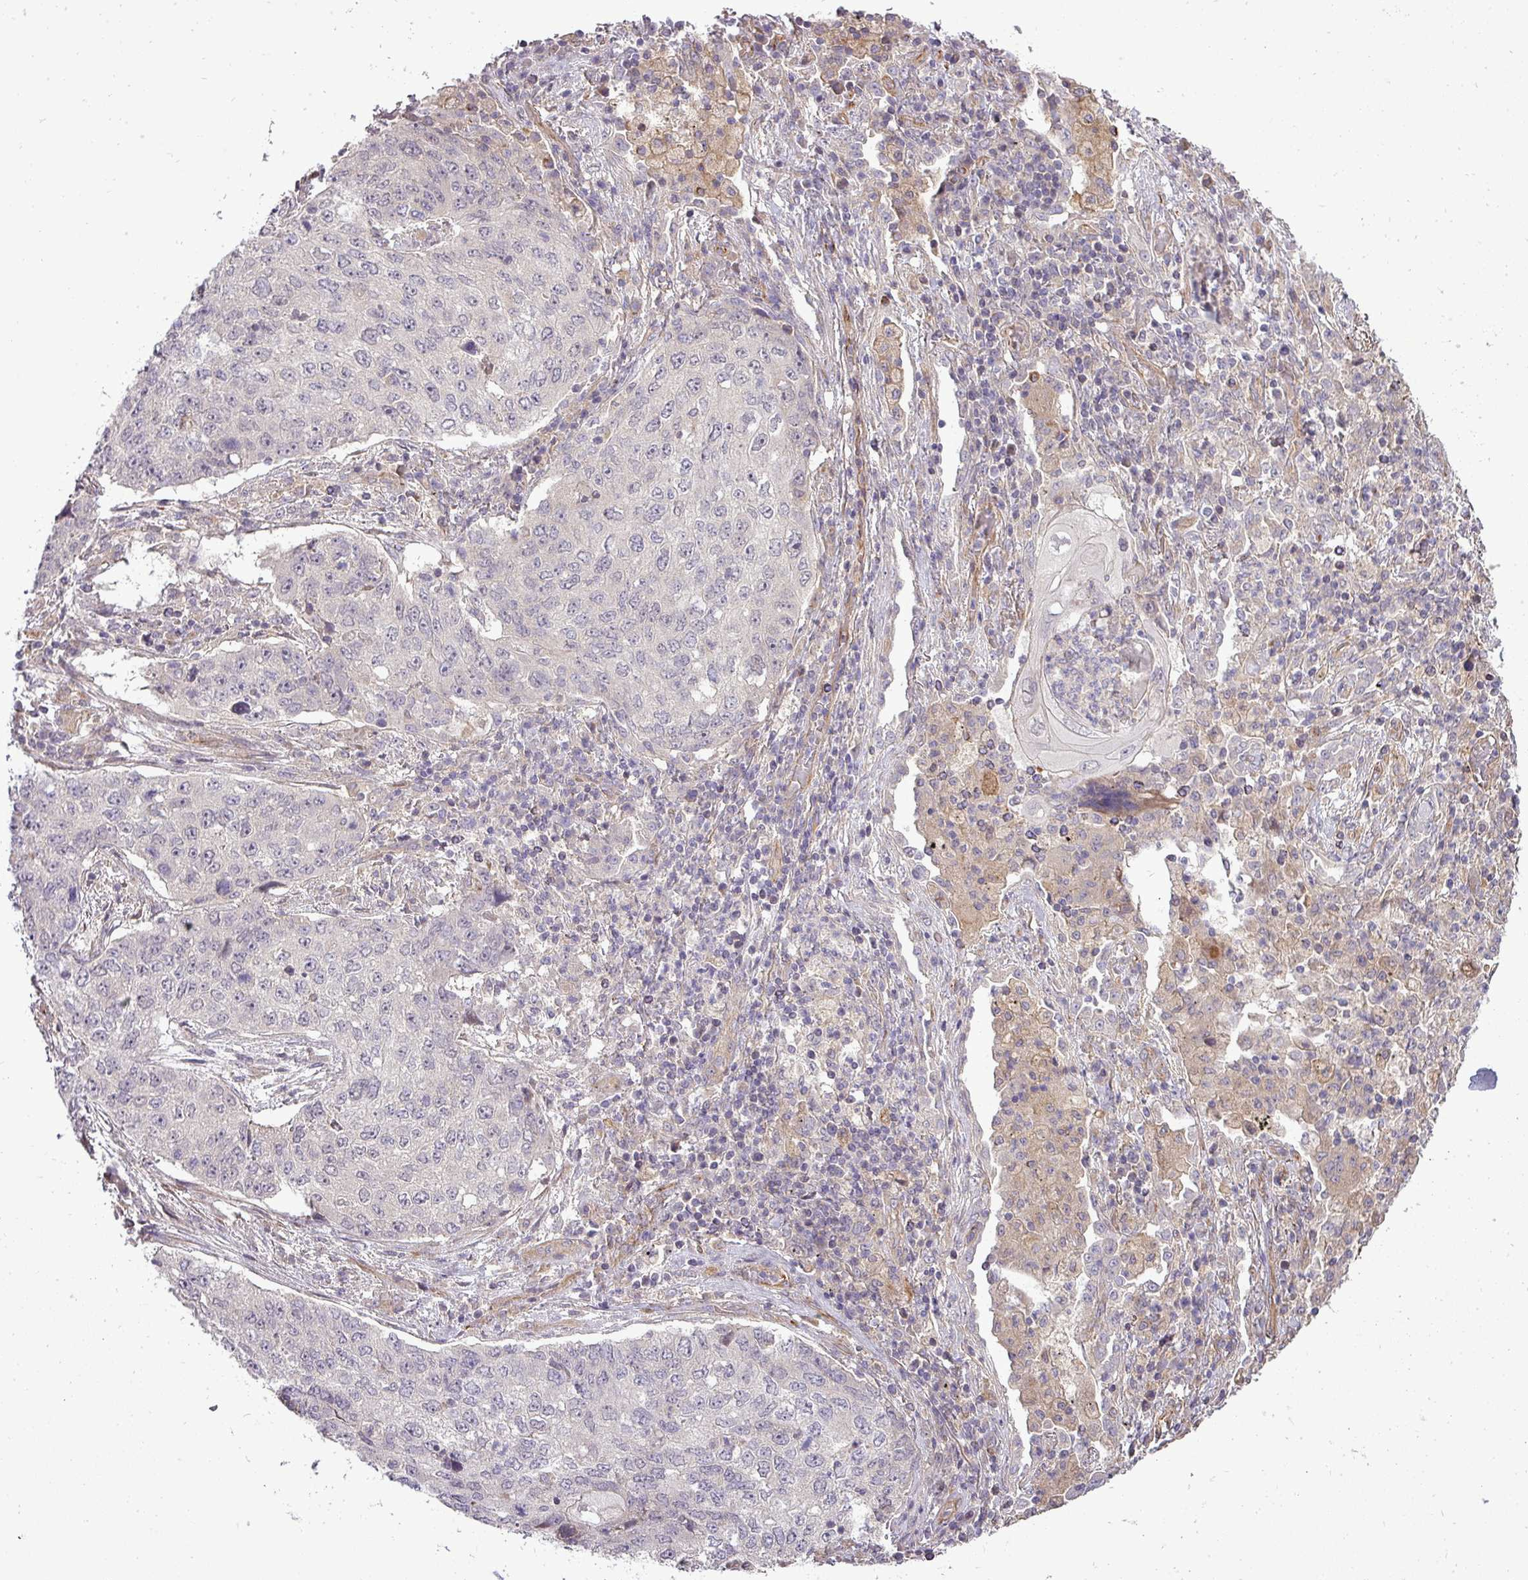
{"staining": {"intensity": "negative", "quantity": "none", "location": "none"}, "tissue": "lung cancer", "cell_type": "Tumor cells", "image_type": "cancer", "snomed": [{"axis": "morphology", "description": "Squamous cell carcinoma, NOS"}, {"axis": "topography", "description": "Lung"}], "caption": "A high-resolution micrograph shows immunohistochemistry staining of lung cancer (squamous cell carcinoma), which displays no significant expression in tumor cells.", "gene": "PDRG1", "patient": {"sex": "female", "age": 63}}